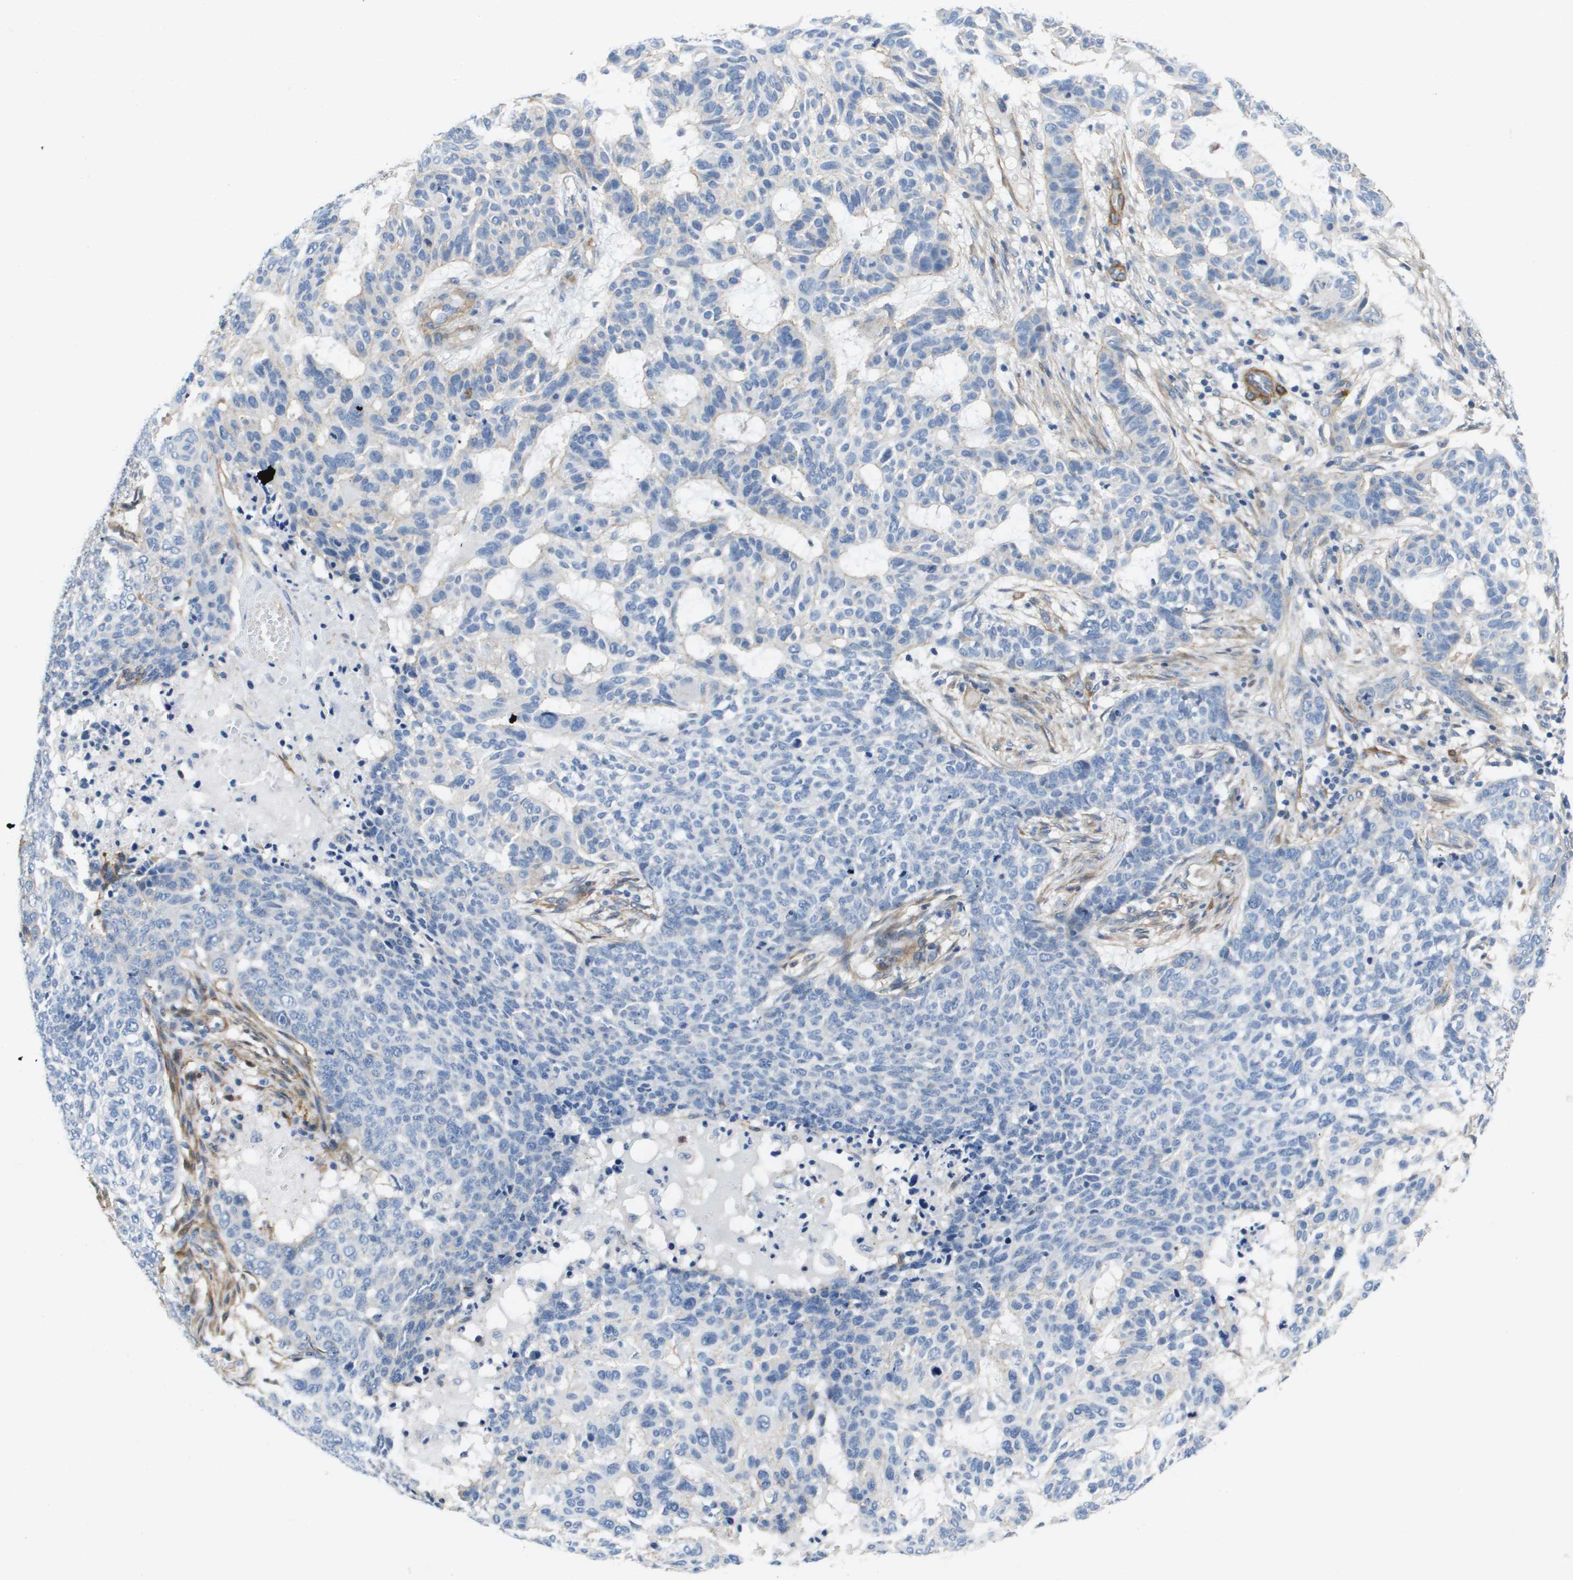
{"staining": {"intensity": "negative", "quantity": "none", "location": "none"}, "tissue": "skin cancer", "cell_type": "Tumor cells", "image_type": "cancer", "snomed": [{"axis": "morphology", "description": "Basal cell carcinoma"}, {"axis": "topography", "description": "Skin"}], "caption": "Protein analysis of skin cancer (basal cell carcinoma) reveals no significant expression in tumor cells. Brightfield microscopy of immunohistochemistry stained with DAB (3,3'-diaminobenzidine) (brown) and hematoxylin (blue), captured at high magnification.", "gene": "LPP", "patient": {"sex": "male", "age": 85}}